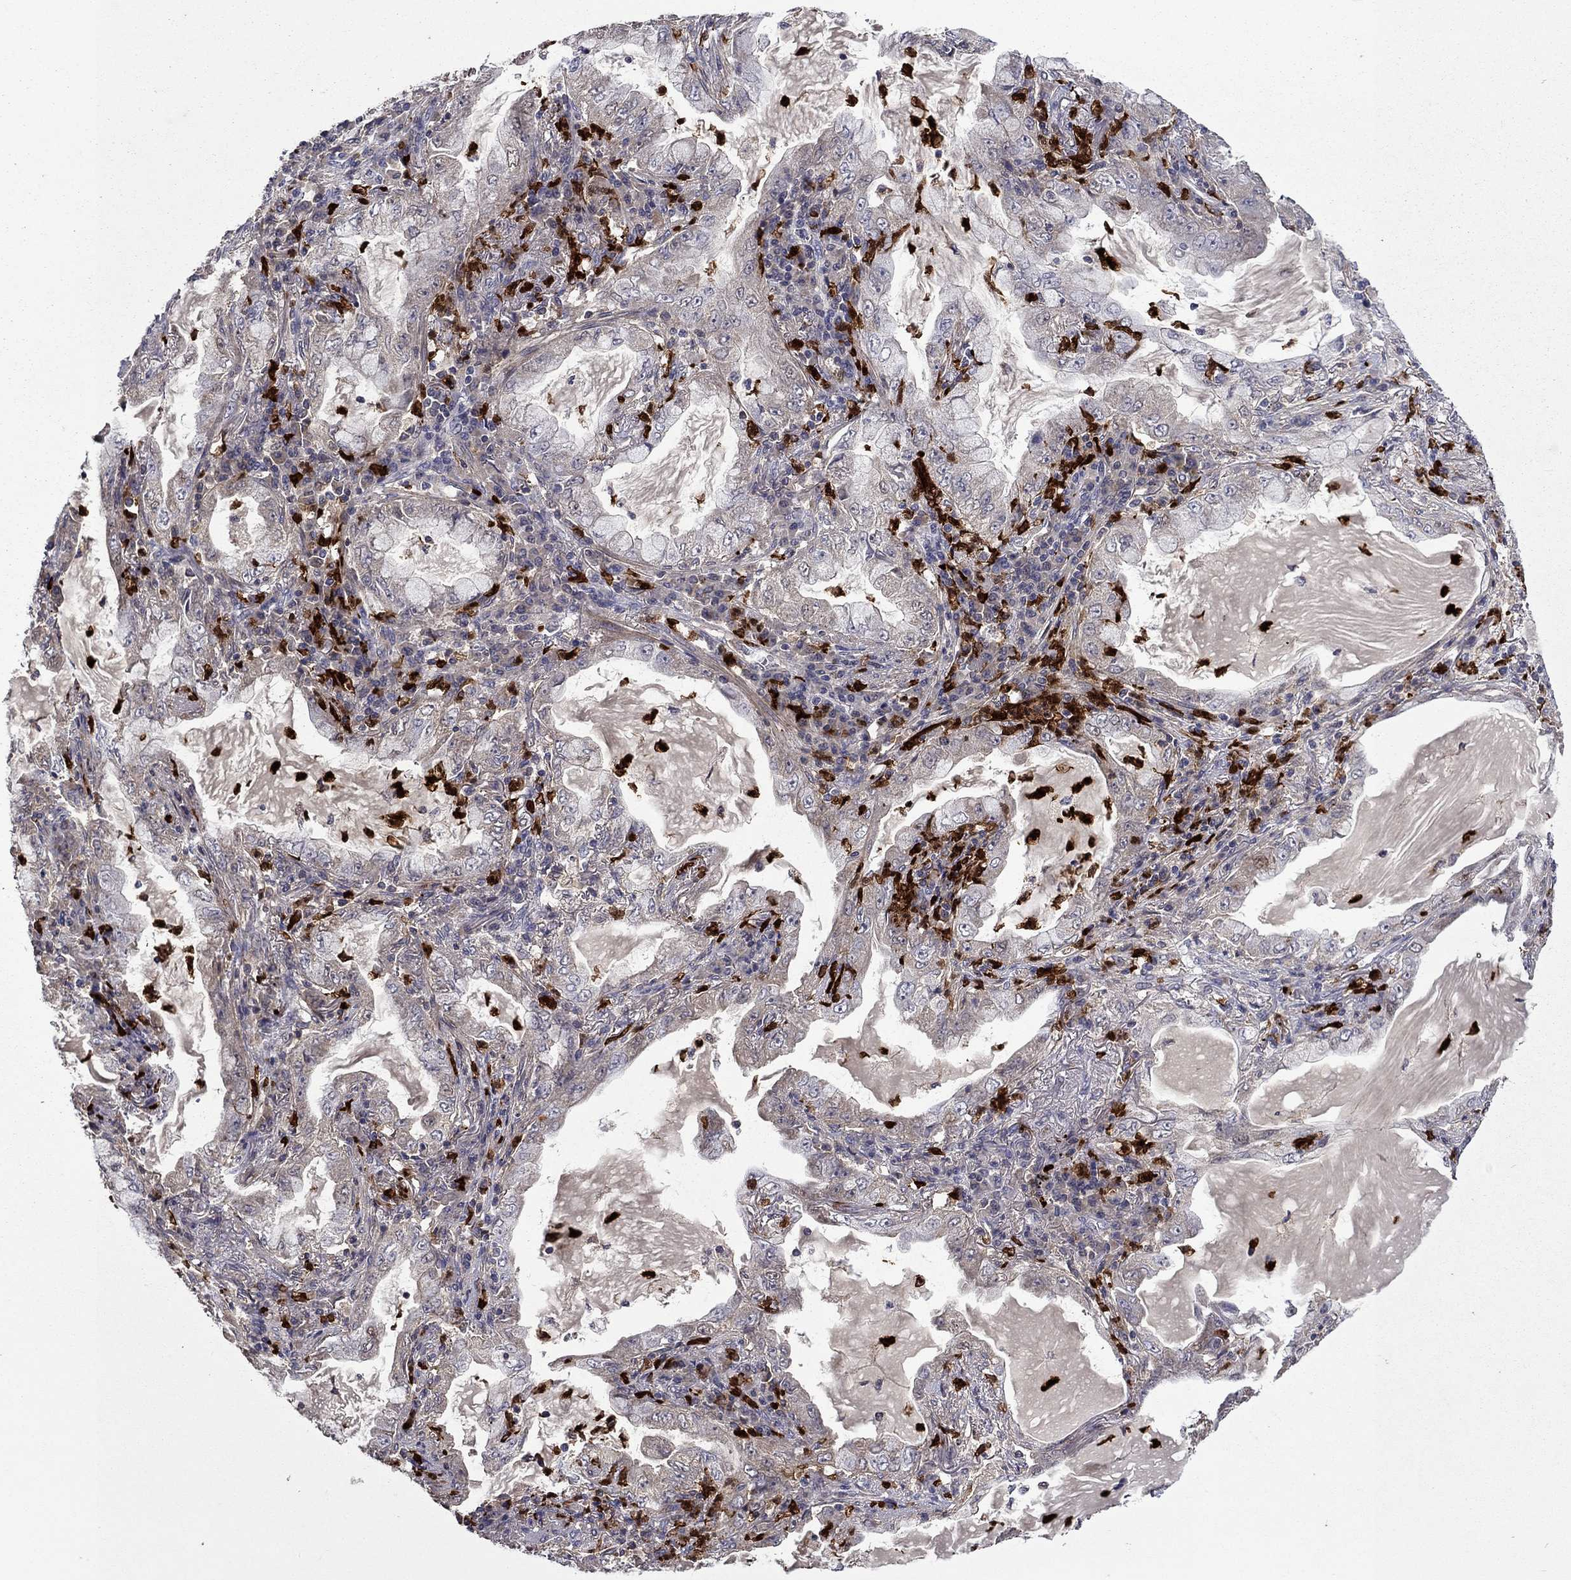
{"staining": {"intensity": "negative", "quantity": "none", "location": "none"}, "tissue": "lung cancer", "cell_type": "Tumor cells", "image_type": "cancer", "snomed": [{"axis": "morphology", "description": "Adenocarcinoma, NOS"}, {"axis": "topography", "description": "Lung"}], "caption": "Tumor cells are negative for brown protein staining in lung adenocarcinoma.", "gene": "SATB1", "patient": {"sex": "female", "age": 73}}